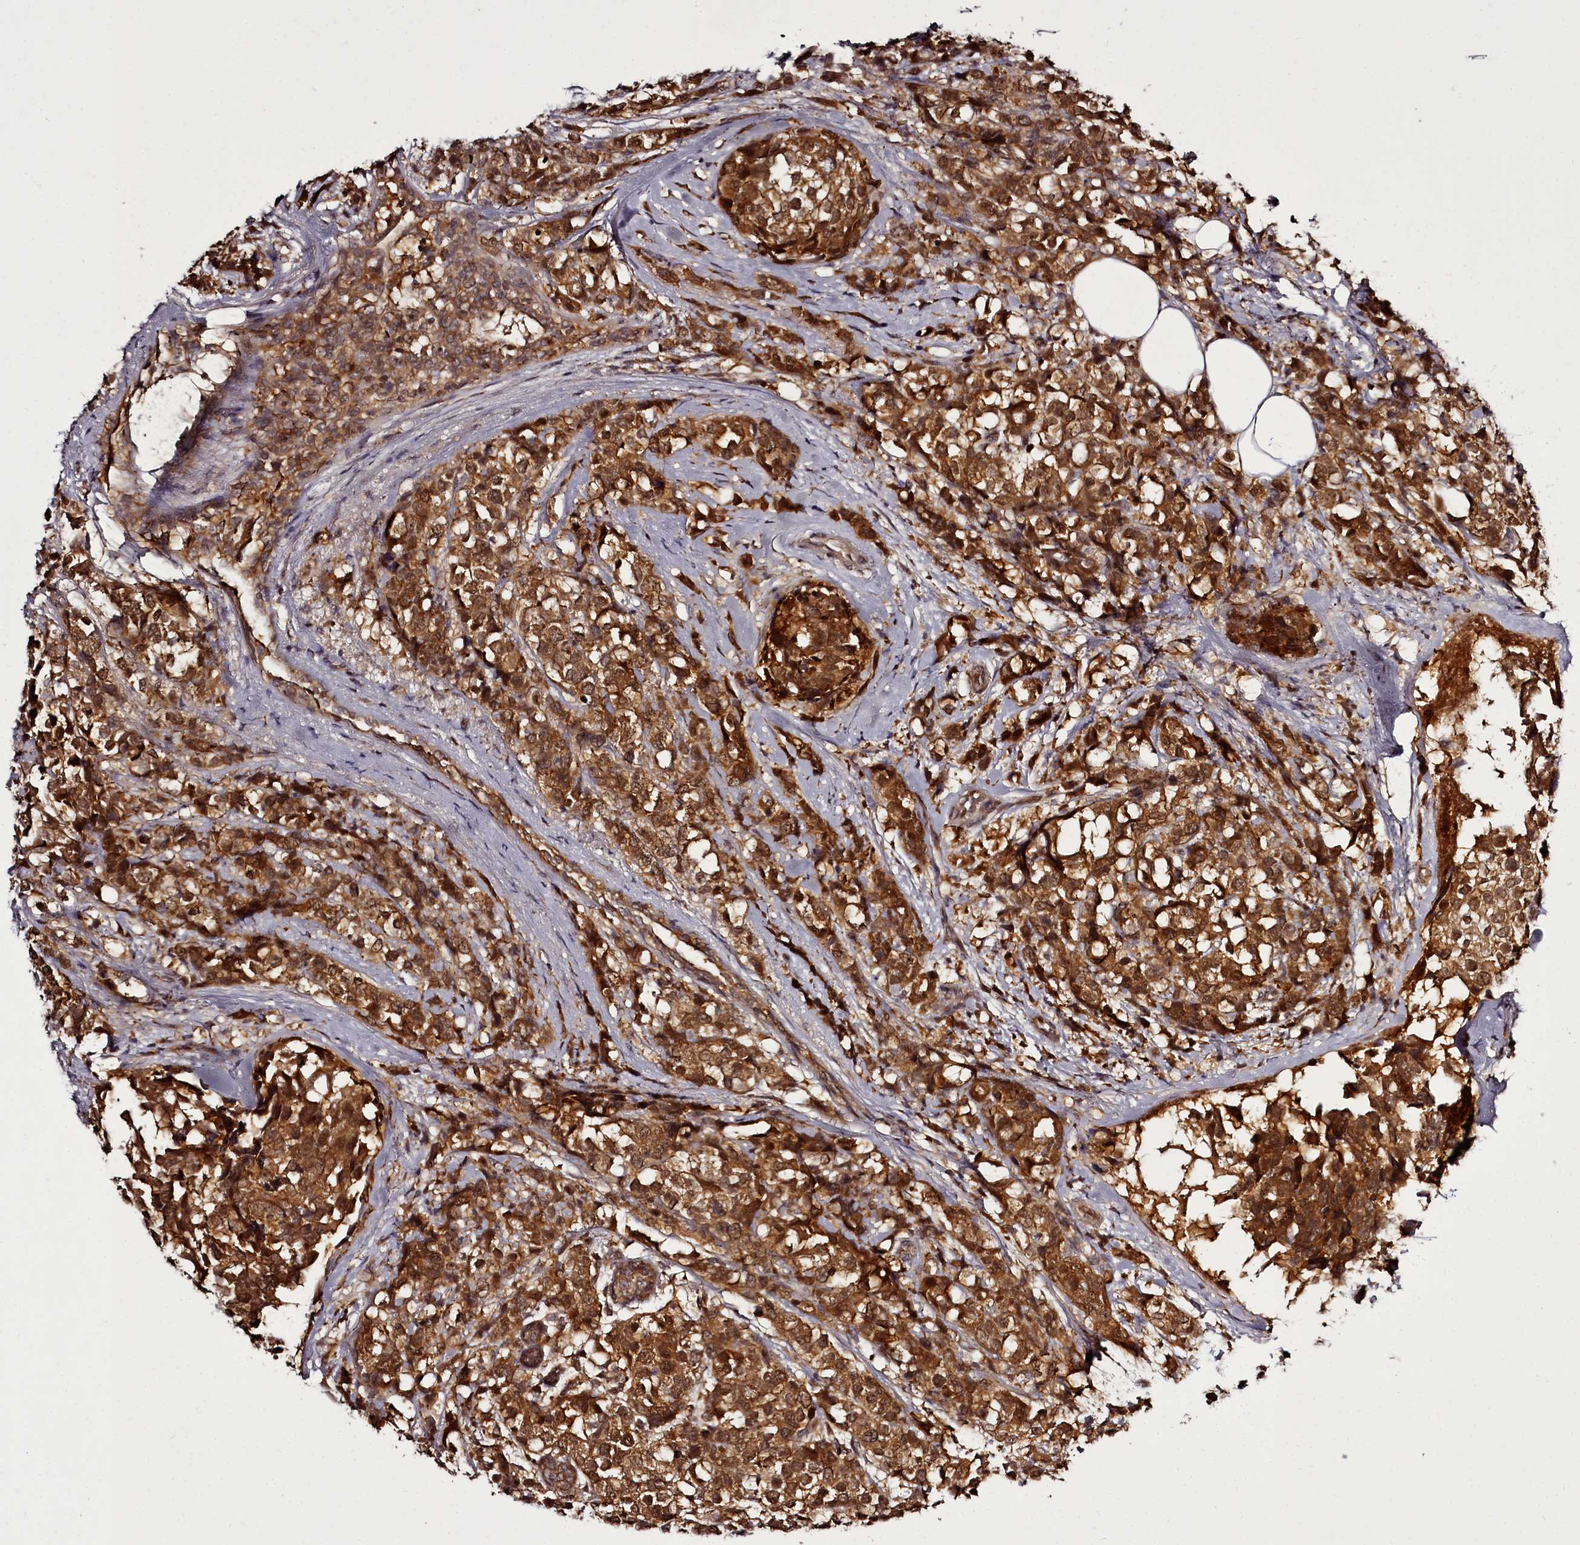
{"staining": {"intensity": "strong", "quantity": ">75%", "location": "cytoplasmic/membranous"}, "tissue": "breast cancer", "cell_type": "Tumor cells", "image_type": "cancer", "snomed": [{"axis": "morphology", "description": "Lobular carcinoma"}, {"axis": "topography", "description": "Breast"}], "caption": "A brown stain shows strong cytoplasmic/membranous positivity of a protein in human breast cancer tumor cells. (brown staining indicates protein expression, while blue staining denotes nuclei).", "gene": "PCBP2", "patient": {"sex": "female", "age": 59}}